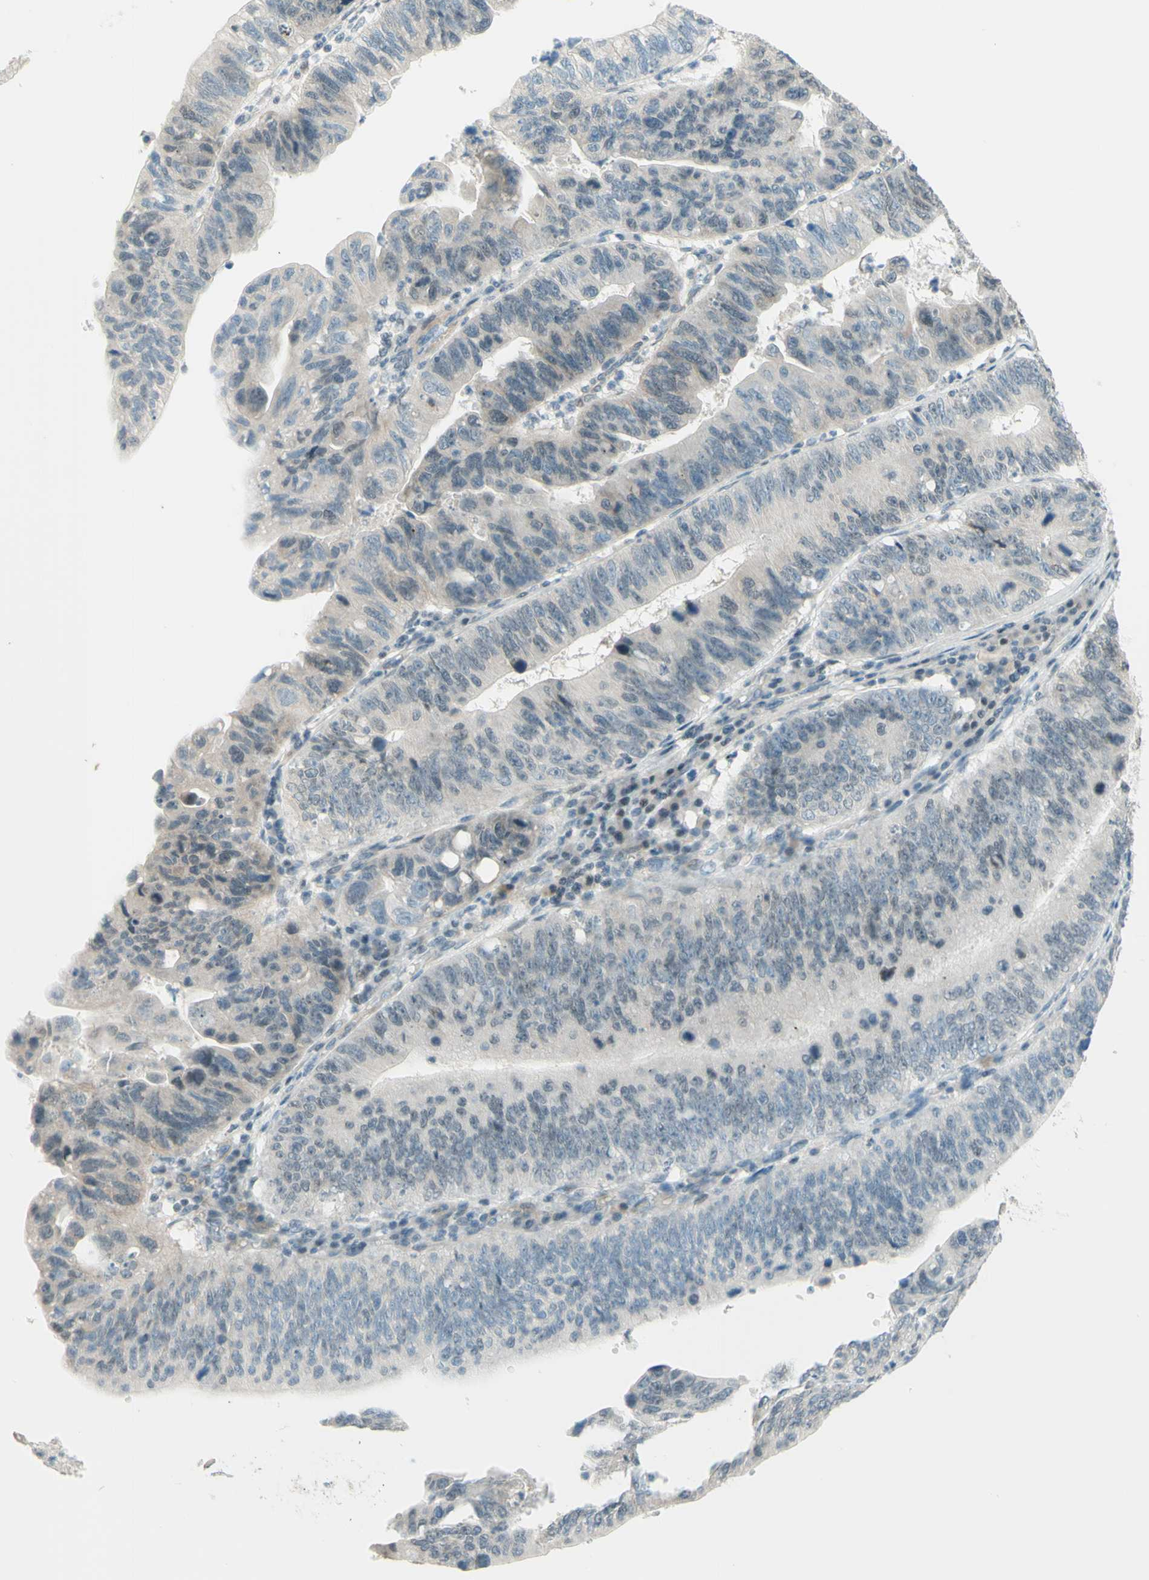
{"staining": {"intensity": "weak", "quantity": "<25%", "location": "nuclear"}, "tissue": "stomach cancer", "cell_type": "Tumor cells", "image_type": "cancer", "snomed": [{"axis": "morphology", "description": "Adenocarcinoma, NOS"}, {"axis": "topography", "description": "Stomach"}], "caption": "Immunohistochemistry histopathology image of neoplastic tissue: human stomach adenocarcinoma stained with DAB shows no significant protein staining in tumor cells.", "gene": "JPH1", "patient": {"sex": "male", "age": 59}}